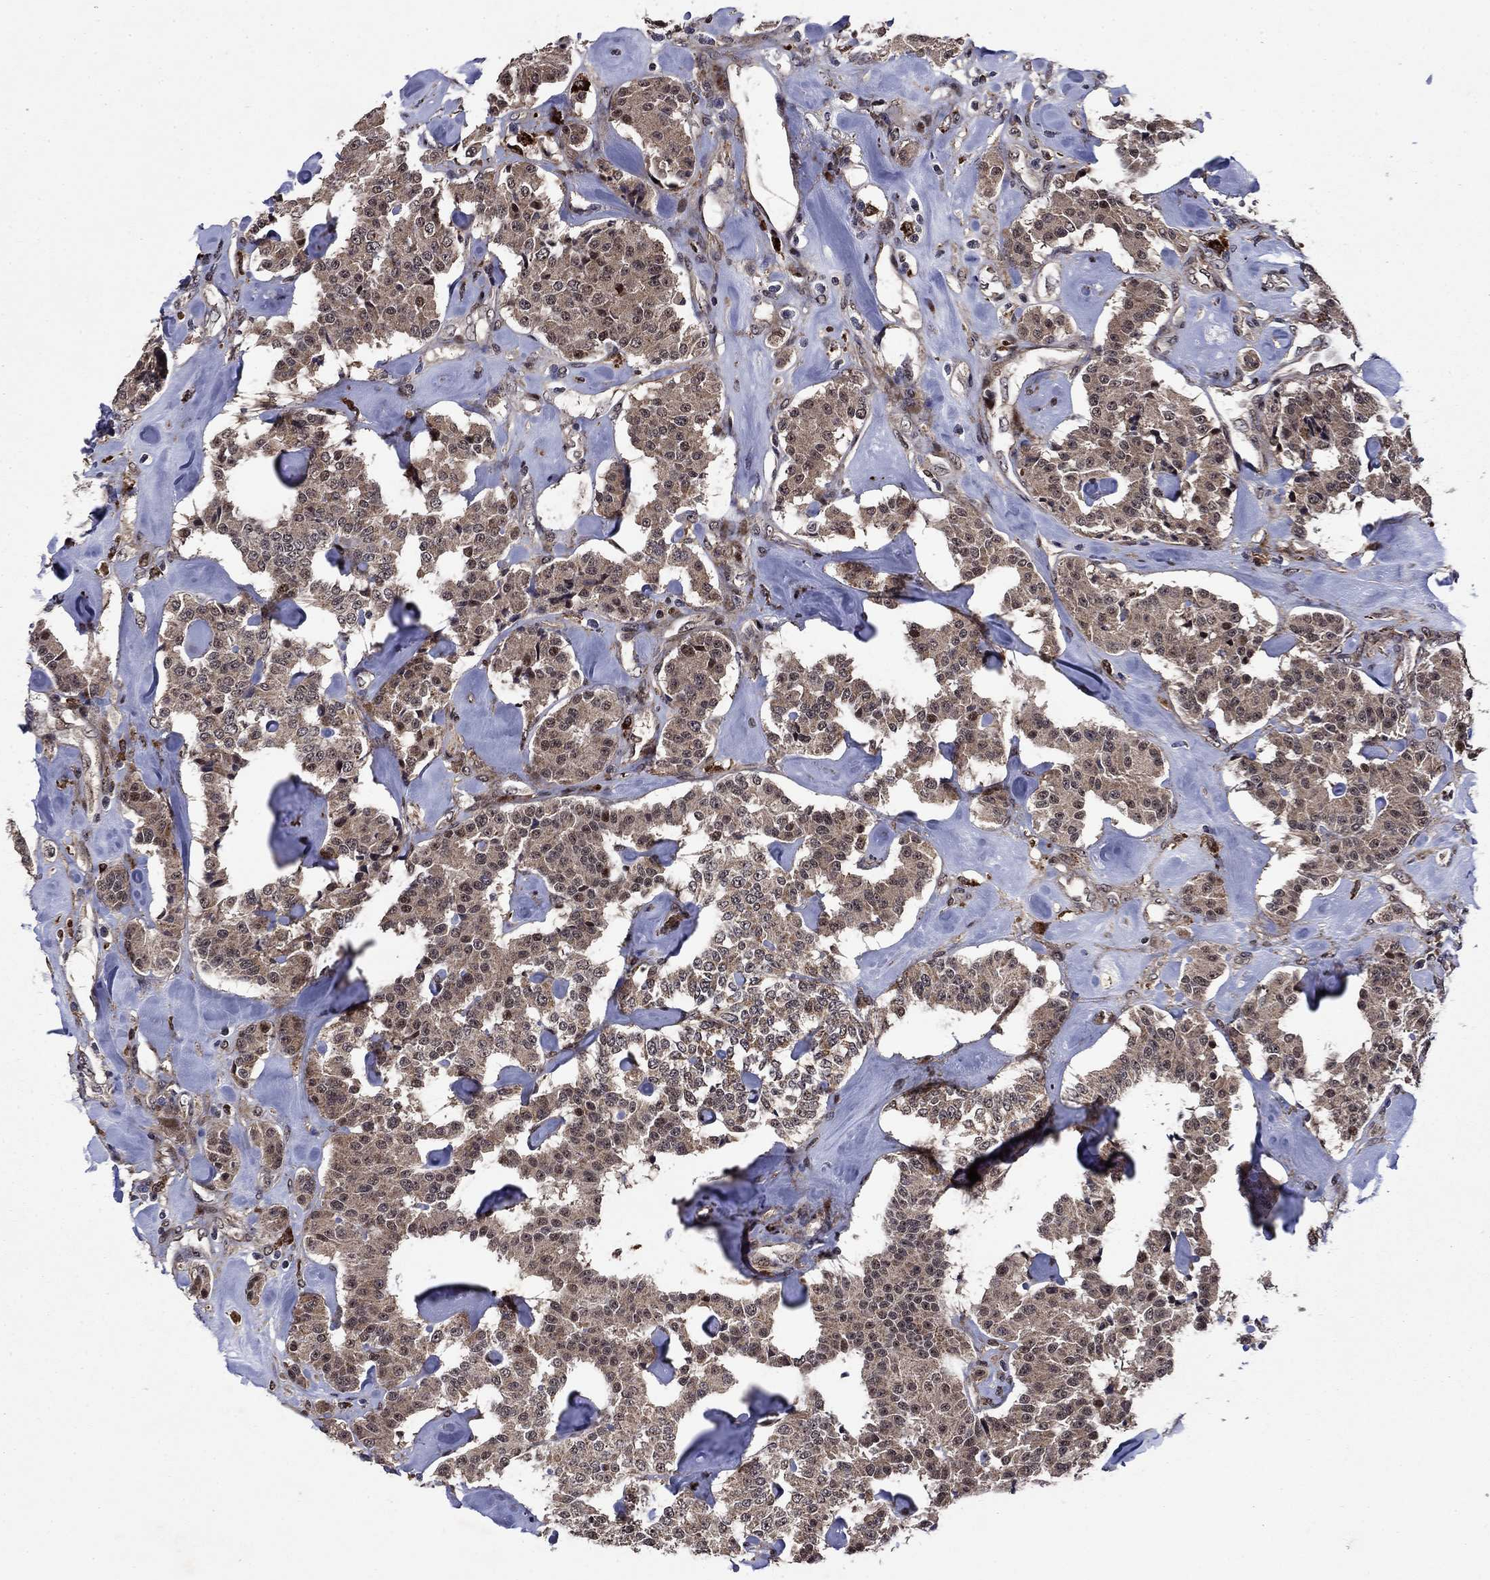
{"staining": {"intensity": "moderate", "quantity": "<25%", "location": "cytoplasmic/membranous,nuclear"}, "tissue": "carcinoid", "cell_type": "Tumor cells", "image_type": "cancer", "snomed": [{"axis": "morphology", "description": "Carcinoid, malignant, NOS"}, {"axis": "topography", "description": "Pancreas"}], "caption": "Human carcinoid (malignant) stained for a protein (brown) reveals moderate cytoplasmic/membranous and nuclear positive staining in about <25% of tumor cells.", "gene": "AGTPBP1", "patient": {"sex": "male", "age": 41}}